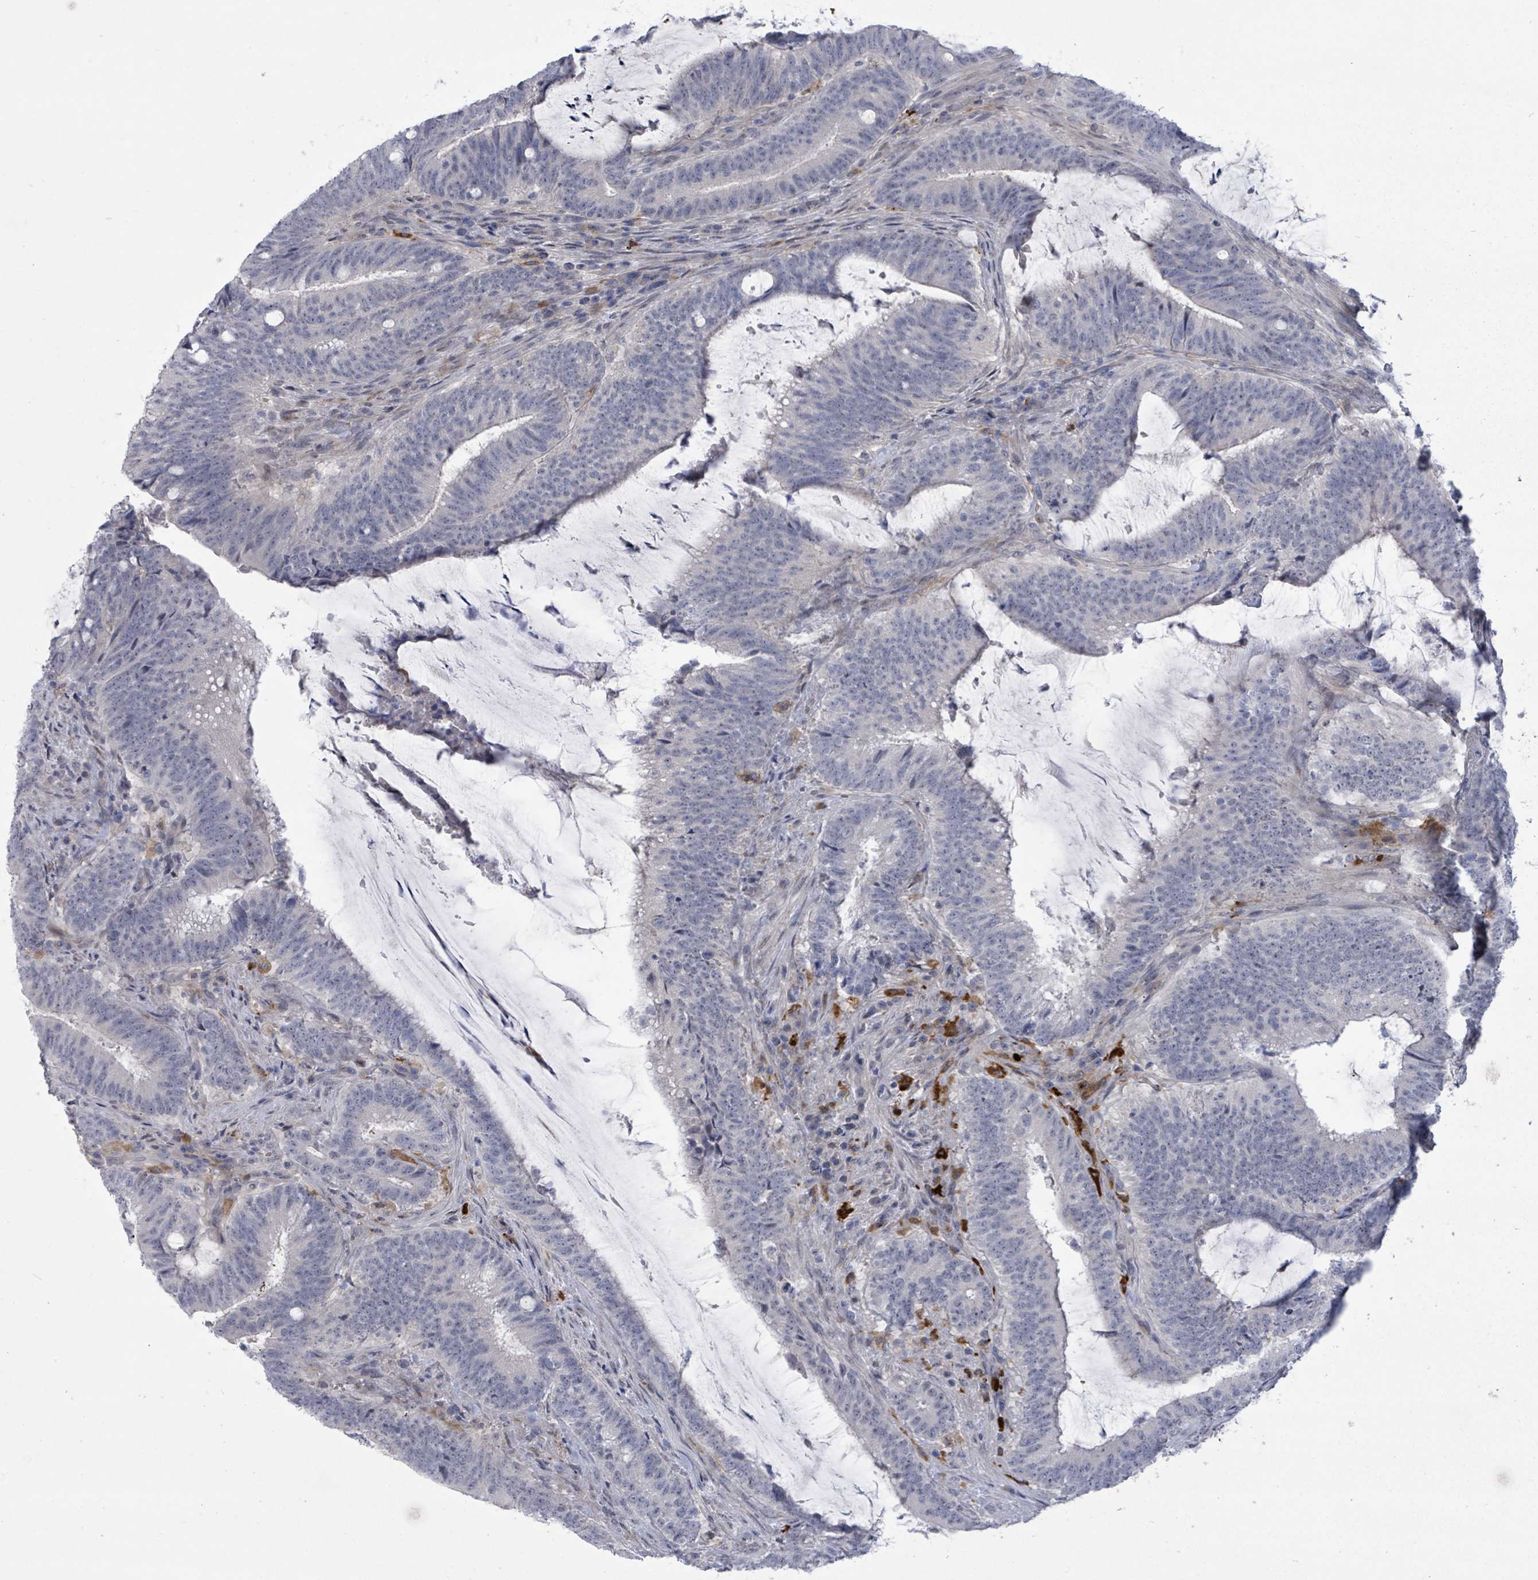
{"staining": {"intensity": "negative", "quantity": "none", "location": "none"}, "tissue": "colorectal cancer", "cell_type": "Tumor cells", "image_type": "cancer", "snomed": [{"axis": "morphology", "description": "Adenocarcinoma, NOS"}, {"axis": "topography", "description": "Colon"}], "caption": "Adenocarcinoma (colorectal) stained for a protein using immunohistochemistry shows no expression tumor cells.", "gene": "CT45A5", "patient": {"sex": "female", "age": 43}}